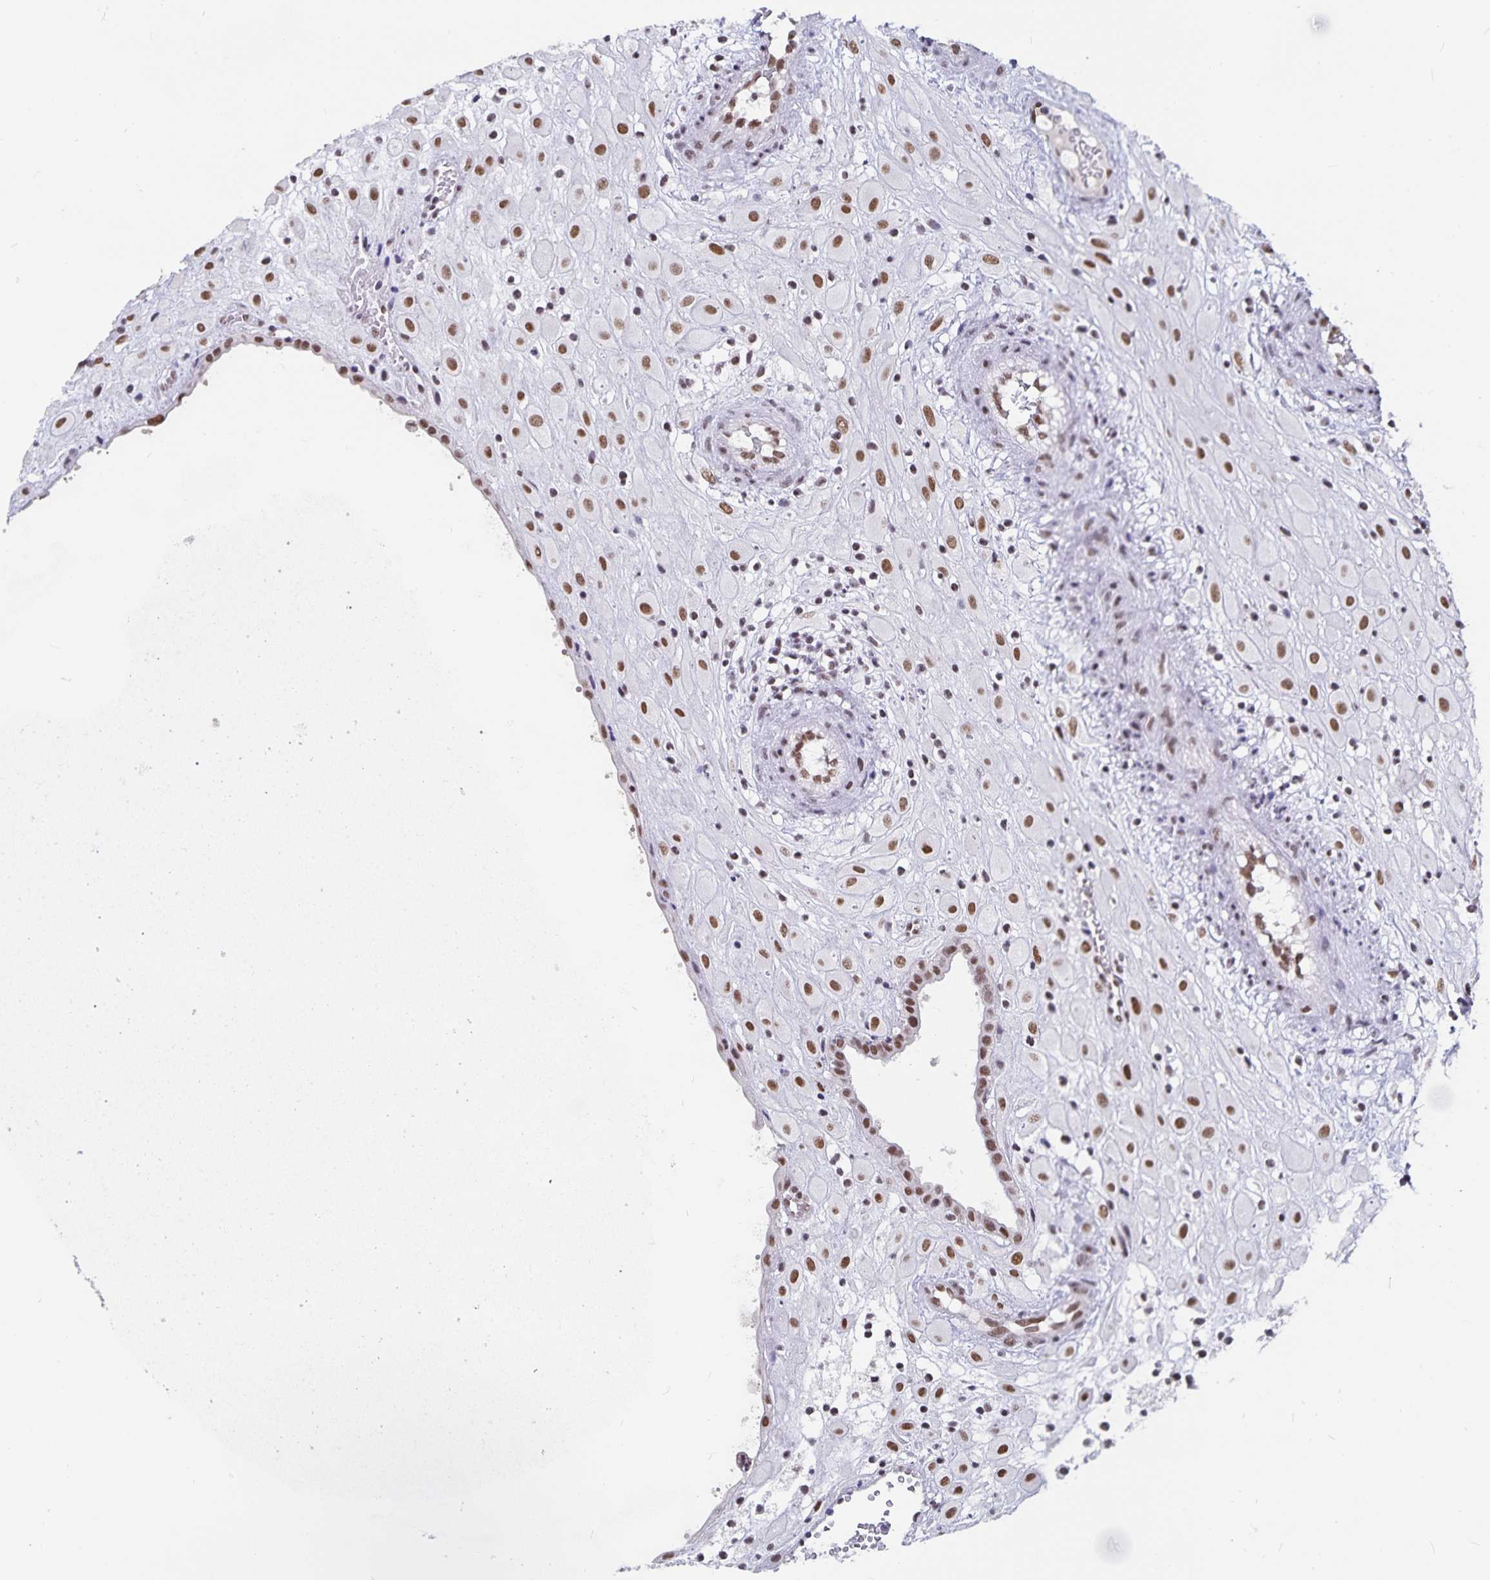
{"staining": {"intensity": "moderate", "quantity": ">75%", "location": "nuclear"}, "tissue": "placenta", "cell_type": "Decidual cells", "image_type": "normal", "snomed": [{"axis": "morphology", "description": "Normal tissue, NOS"}, {"axis": "topography", "description": "Placenta"}], "caption": "DAB immunohistochemical staining of benign human placenta reveals moderate nuclear protein expression in approximately >75% of decidual cells.", "gene": "PBX2", "patient": {"sex": "female", "age": 24}}